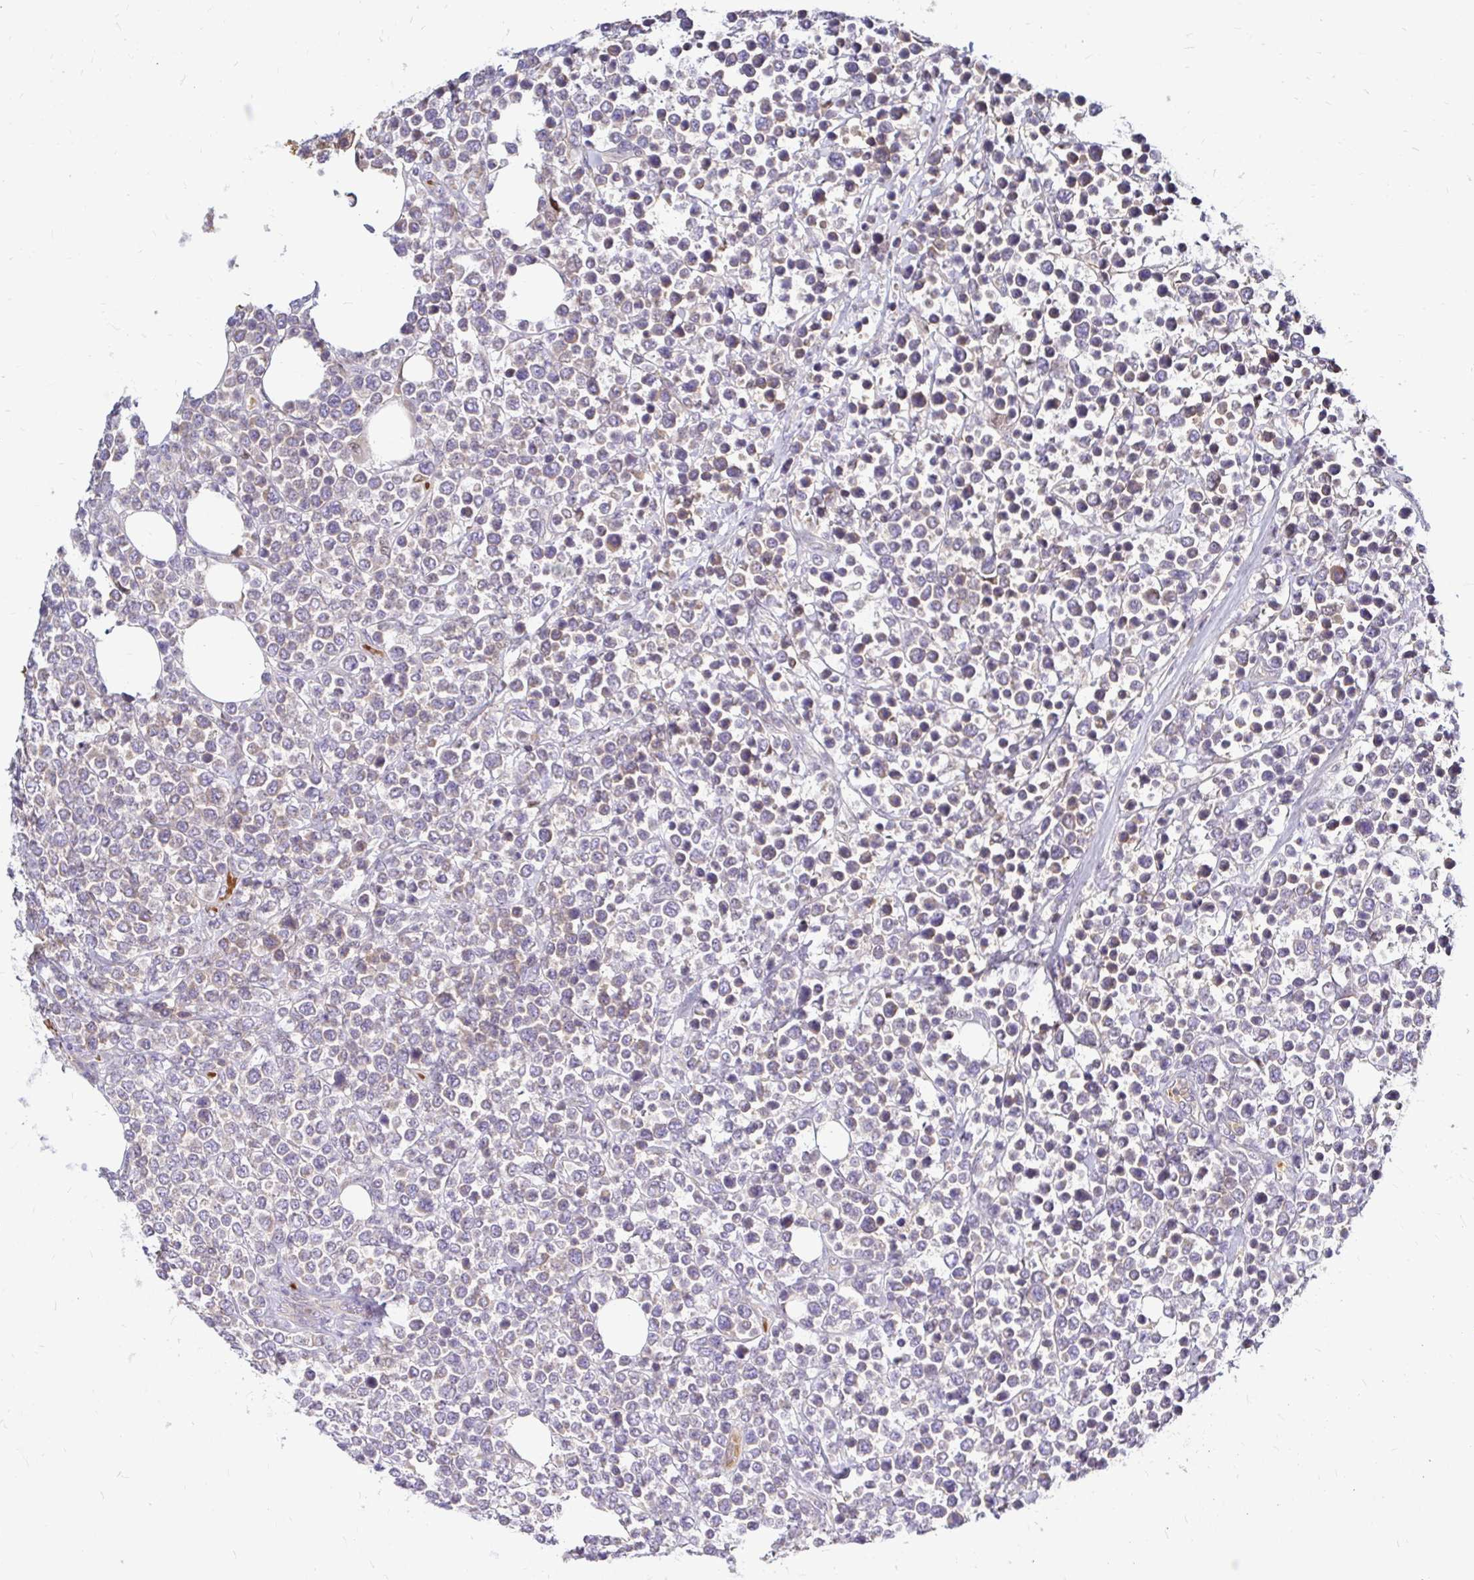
{"staining": {"intensity": "weak", "quantity": "<25%", "location": "cytoplasmic/membranous"}, "tissue": "lymphoma", "cell_type": "Tumor cells", "image_type": "cancer", "snomed": [{"axis": "morphology", "description": "Malignant lymphoma, non-Hodgkin's type, High grade"}, {"axis": "topography", "description": "Soft tissue"}], "caption": "High-grade malignant lymphoma, non-Hodgkin's type was stained to show a protein in brown. There is no significant expression in tumor cells.", "gene": "ARHGEF37", "patient": {"sex": "female", "age": 56}}